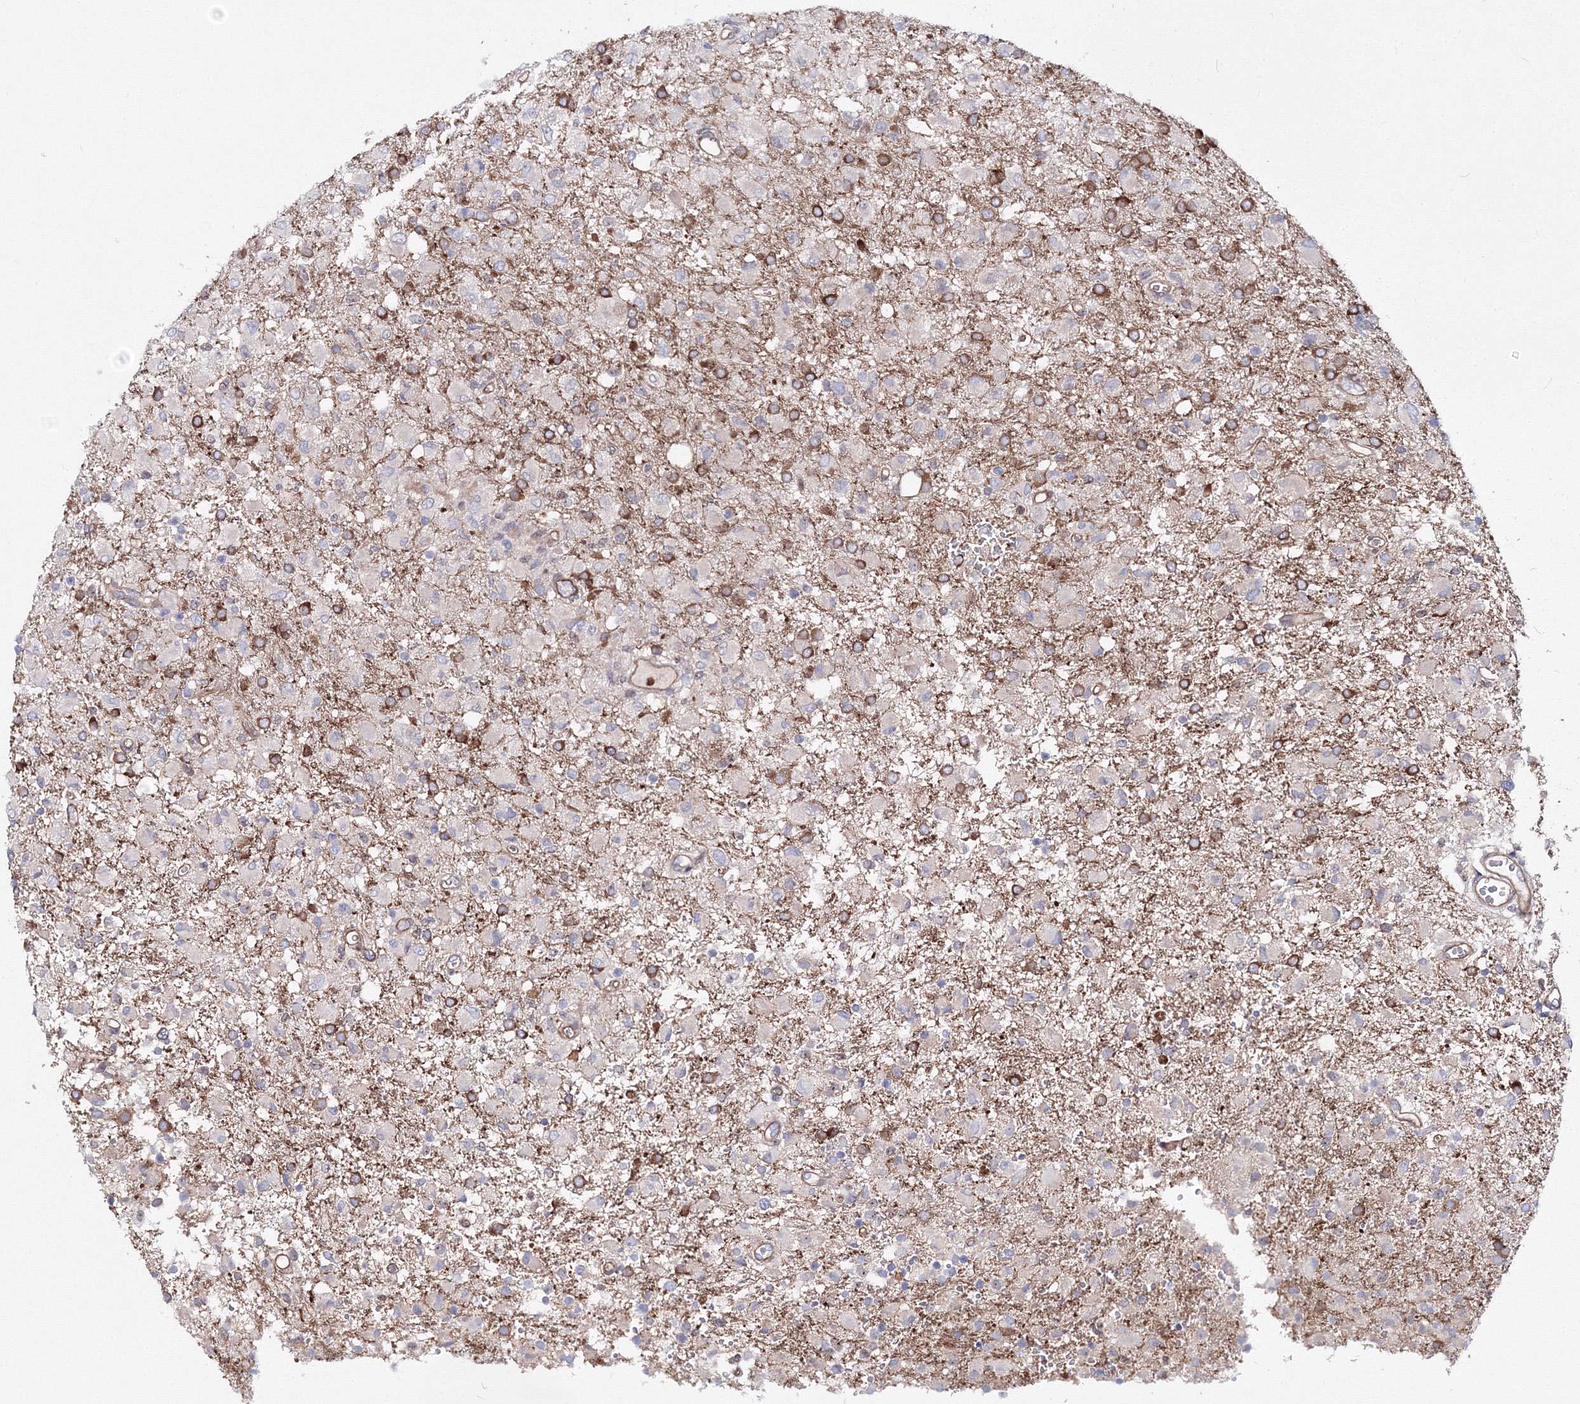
{"staining": {"intensity": "moderate", "quantity": "<25%", "location": "cytoplasmic/membranous"}, "tissue": "glioma", "cell_type": "Tumor cells", "image_type": "cancer", "snomed": [{"axis": "morphology", "description": "Glioma, malignant, High grade"}, {"axis": "topography", "description": "Brain"}], "caption": "About <25% of tumor cells in malignant high-grade glioma display moderate cytoplasmic/membranous protein positivity as visualized by brown immunohistochemical staining.", "gene": "C11orf52", "patient": {"sex": "female", "age": 57}}